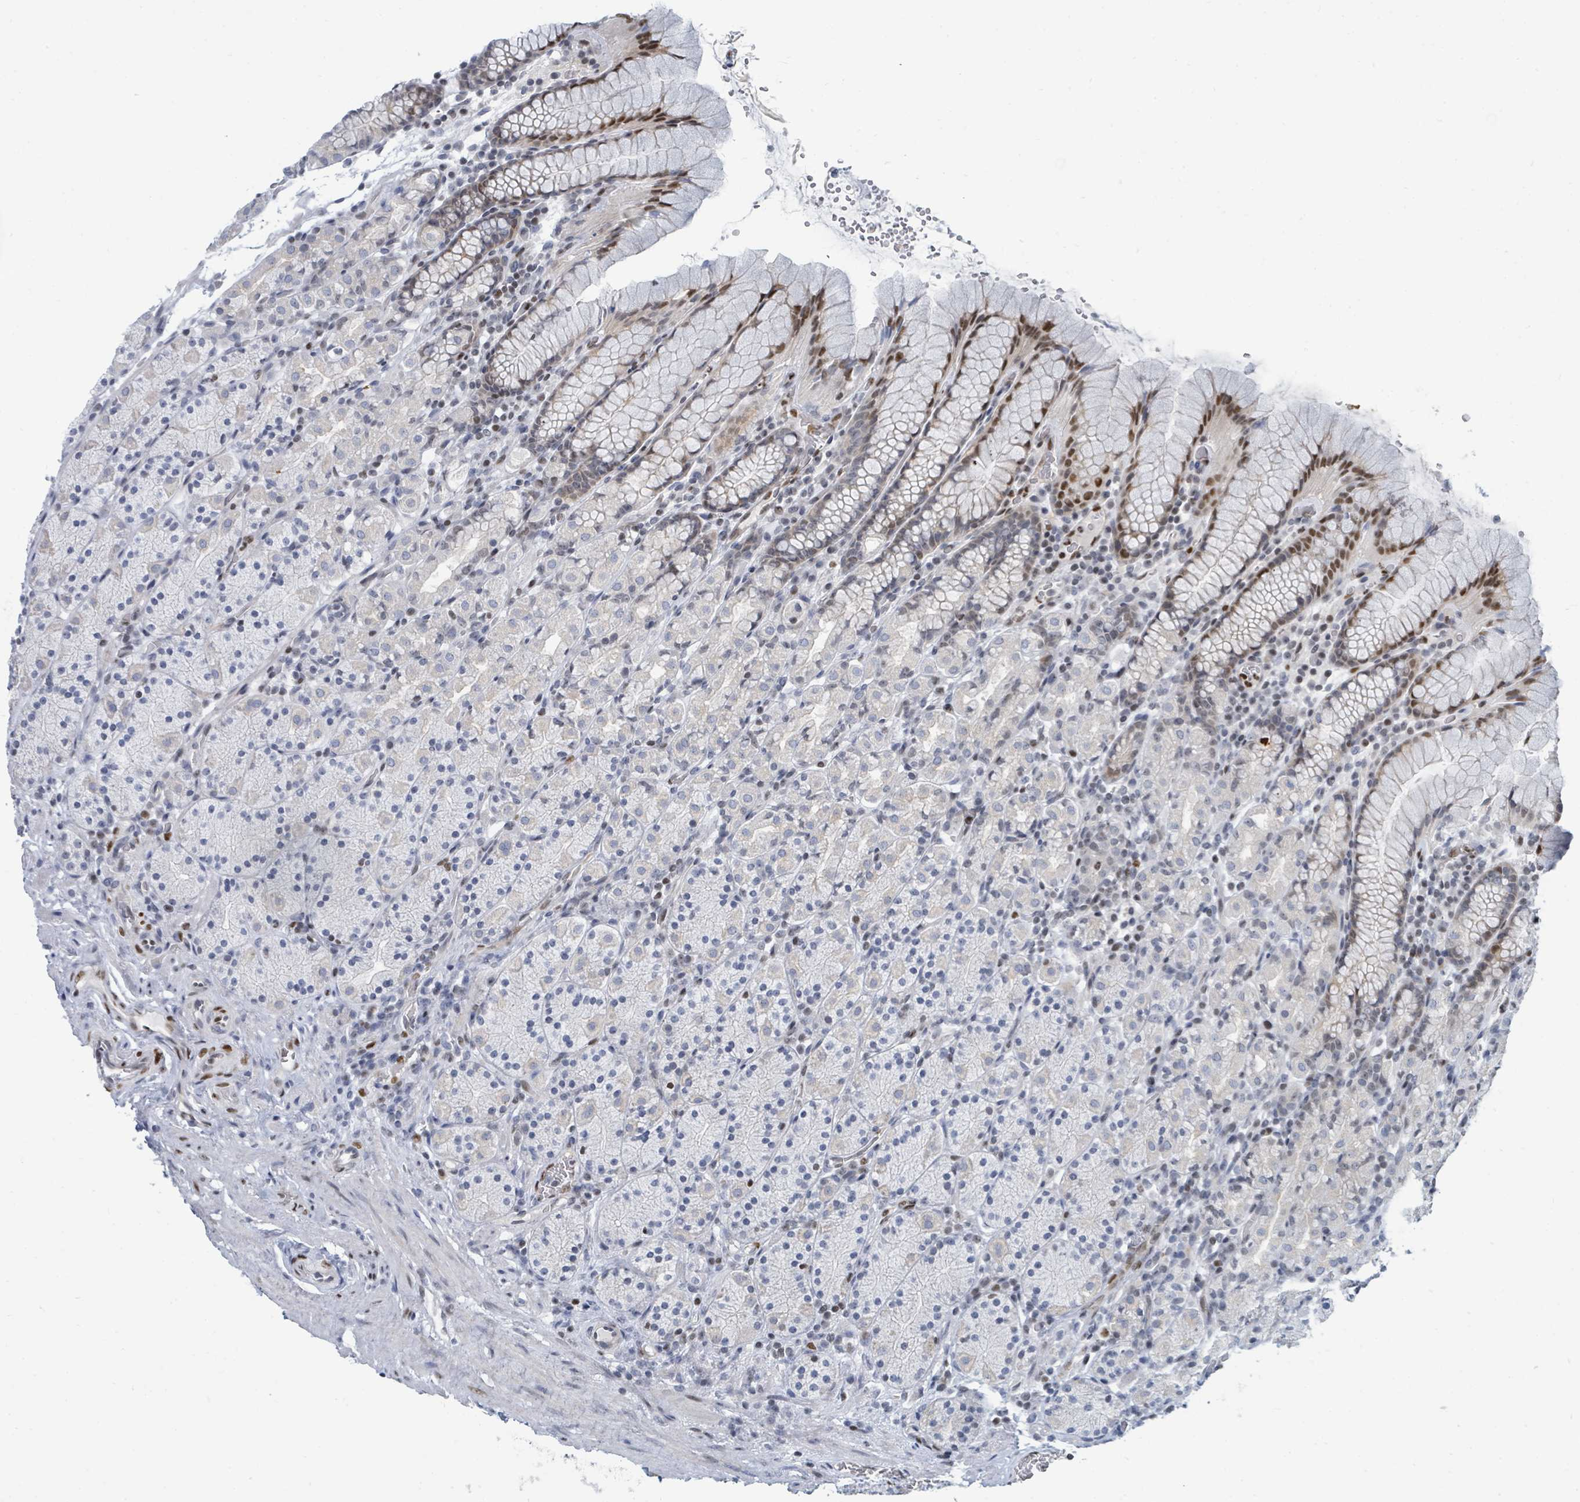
{"staining": {"intensity": "moderate", "quantity": "<25%", "location": "nuclear"}, "tissue": "stomach", "cell_type": "Glandular cells", "image_type": "normal", "snomed": [{"axis": "morphology", "description": "Normal tissue, NOS"}, {"axis": "topography", "description": "Stomach, upper"}, {"axis": "topography", "description": "Stomach"}], "caption": "A micrograph showing moderate nuclear expression in about <25% of glandular cells in benign stomach, as visualized by brown immunohistochemical staining.", "gene": "SUMO2", "patient": {"sex": "male", "age": 62}}